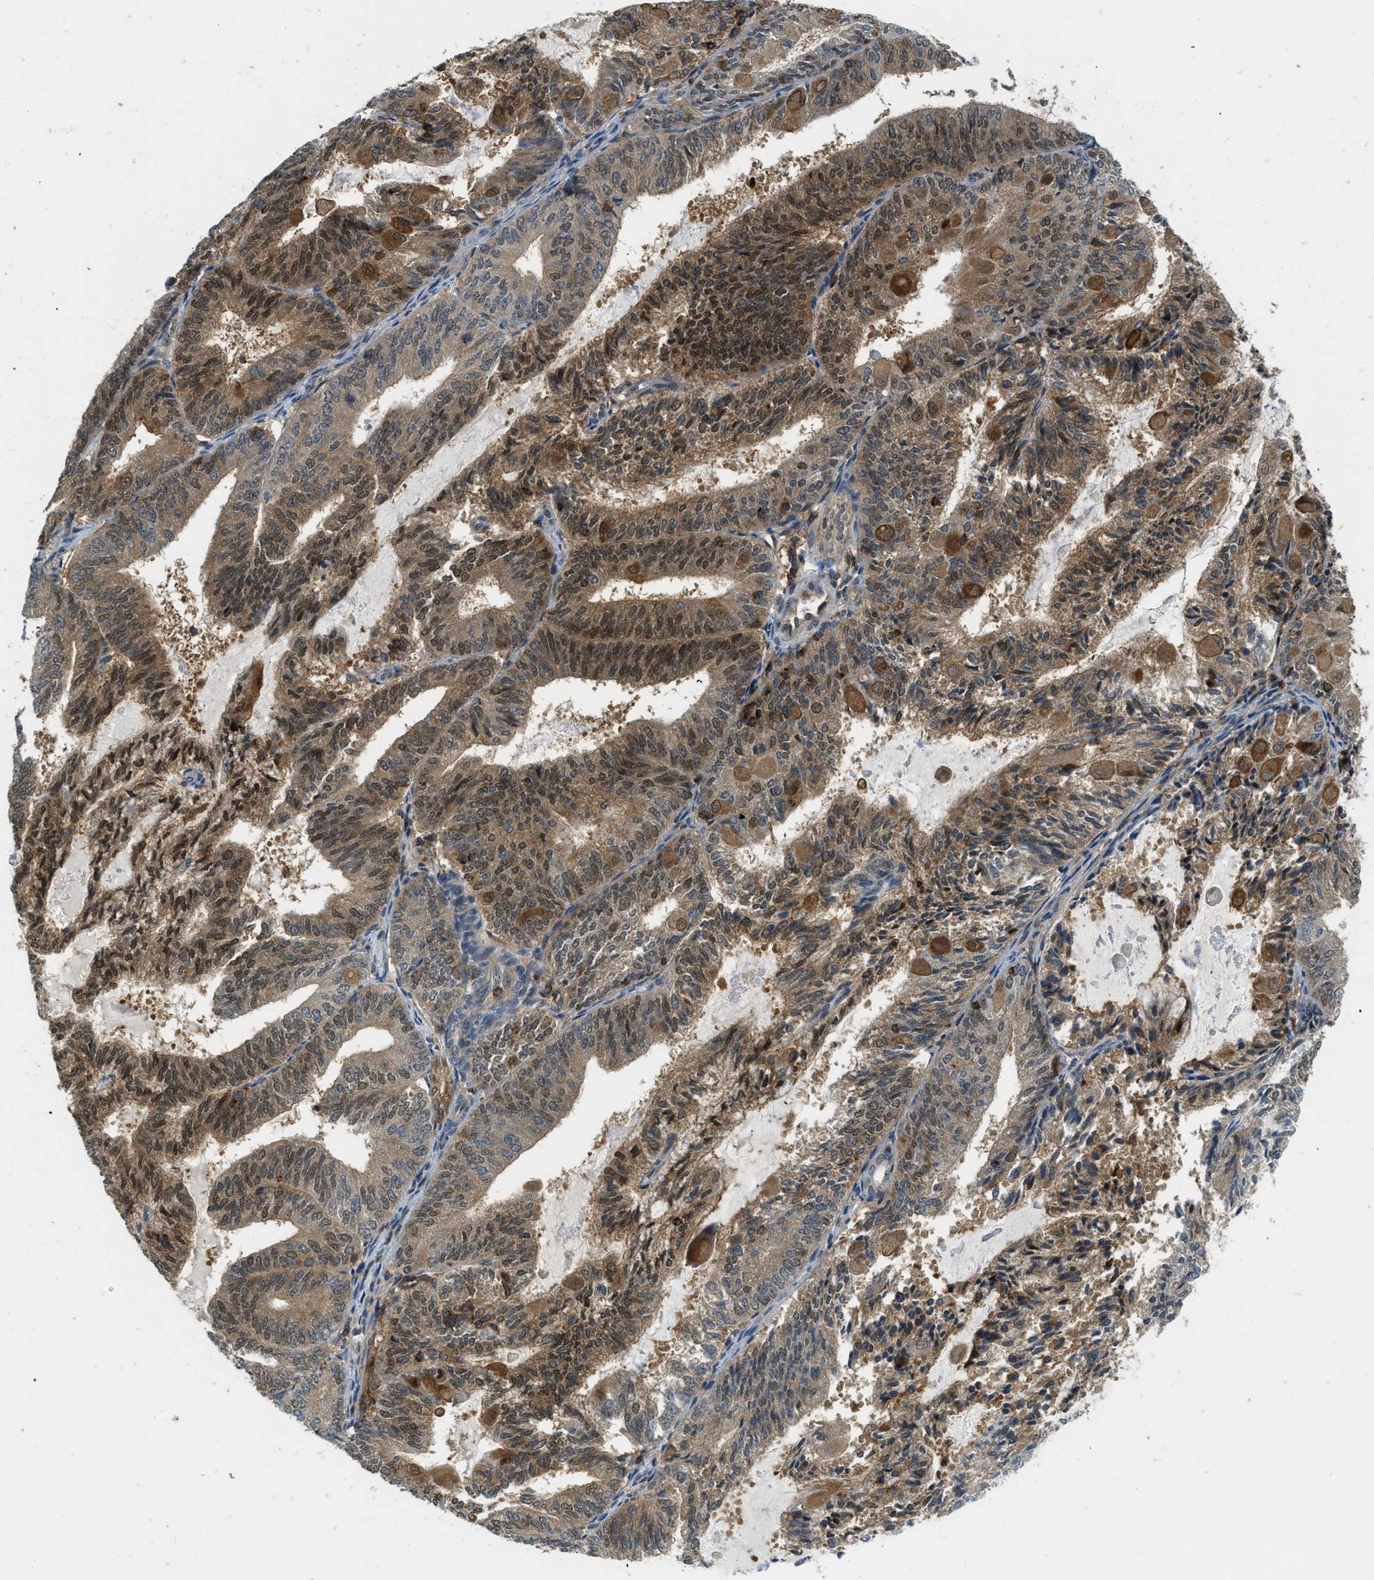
{"staining": {"intensity": "moderate", "quantity": ">75%", "location": "cytoplasmic/membranous,nuclear"}, "tissue": "endometrial cancer", "cell_type": "Tumor cells", "image_type": "cancer", "snomed": [{"axis": "morphology", "description": "Adenocarcinoma, NOS"}, {"axis": "topography", "description": "Endometrium"}], "caption": "A high-resolution micrograph shows IHC staining of endometrial adenocarcinoma, which demonstrates moderate cytoplasmic/membranous and nuclear expression in about >75% of tumor cells. (DAB (3,3'-diaminobenzidine) IHC, brown staining for protein, blue staining for nuclei).", "gene": "GMPPB", "patient": {"sex": "female", "age": 81}}